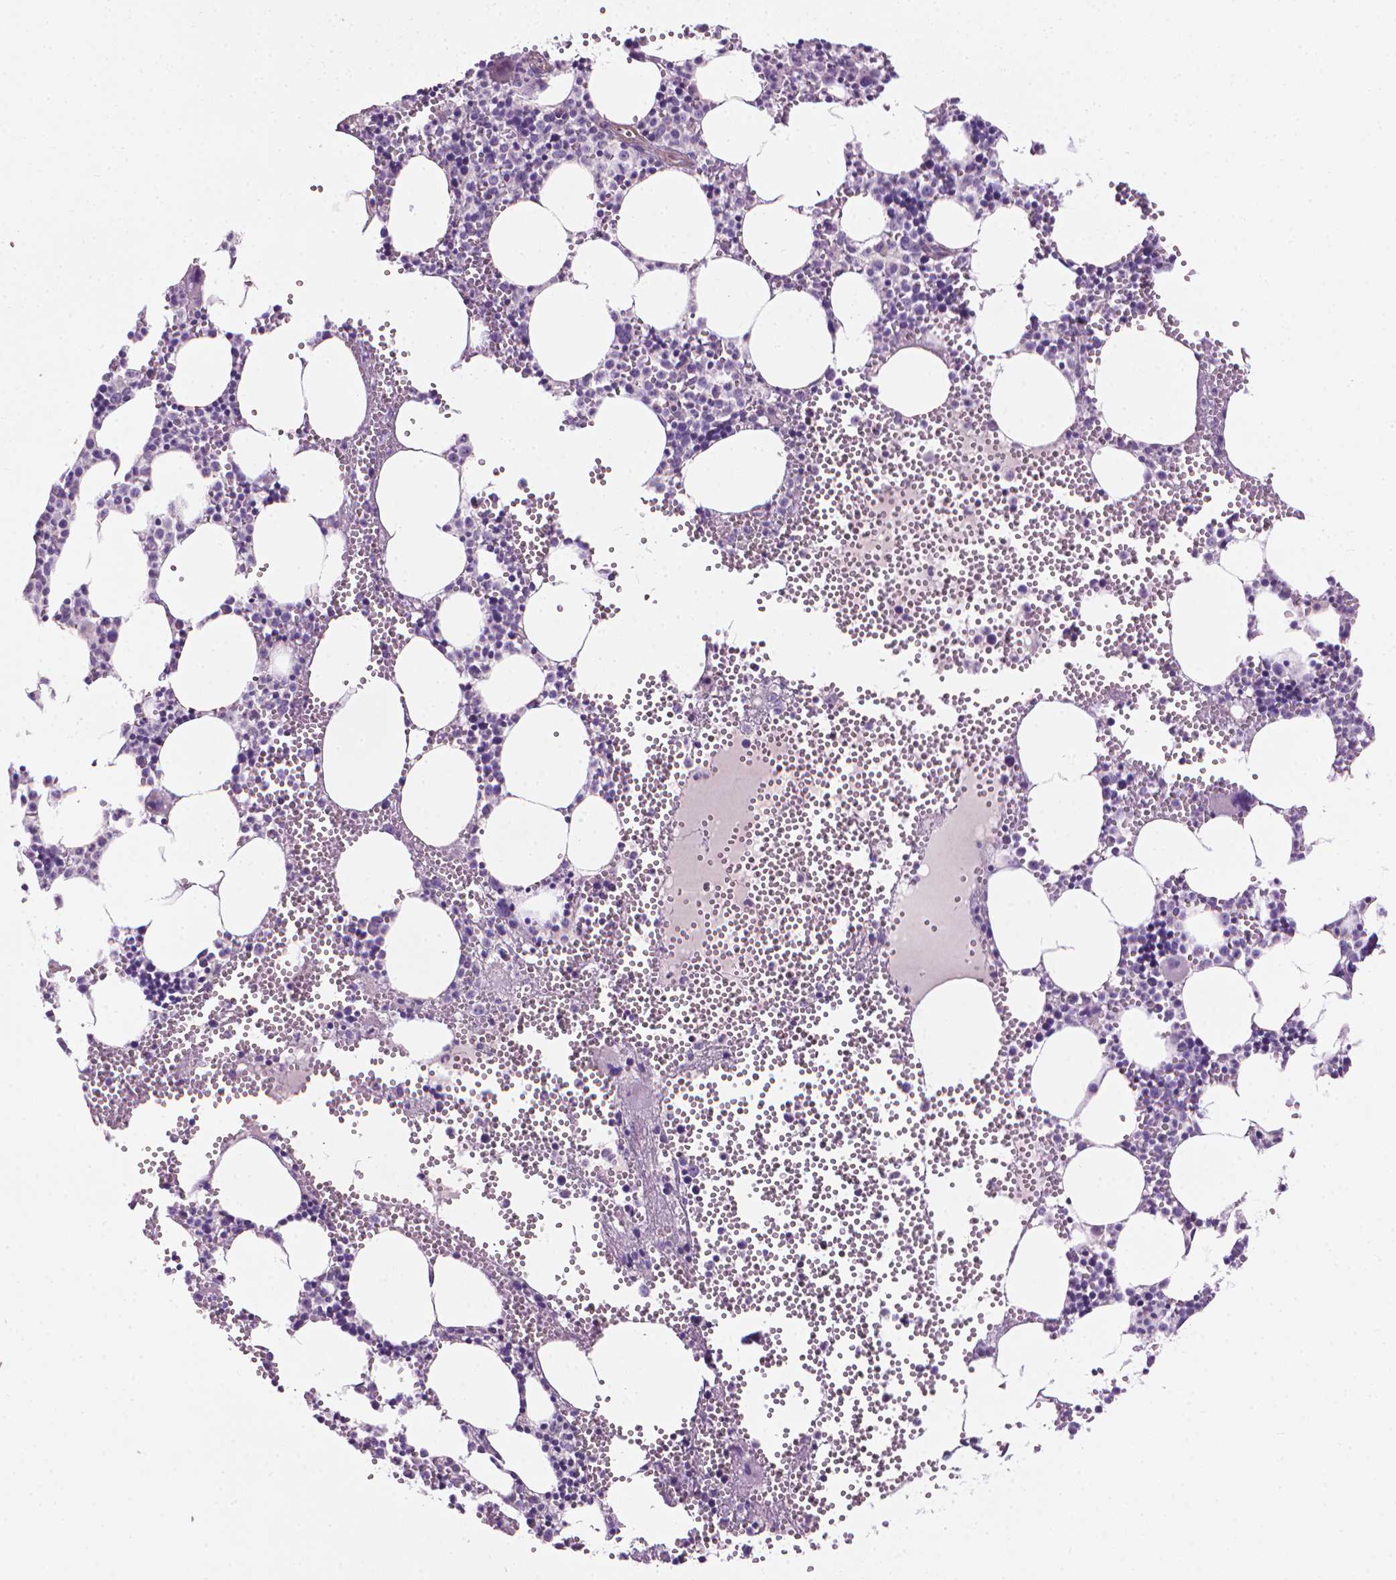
{"staining": {"intensity": "negative", "quantity": "none", "location": "none"}, "tissue": "bone marrow", "cell_type": "Hematopoietic cells", "image_type": "normal", "snomed": [{"axis": "morphology", "description": "Normal tissue, NOS"}, {"axis": "topography", "description": "Bone marrow"}], "caption": "IHC of benign human bone marrow exhibits no positivity in hematopoietic cells.", "gene": "KRT73", "patient": {"sex": "male", "age": 89}}